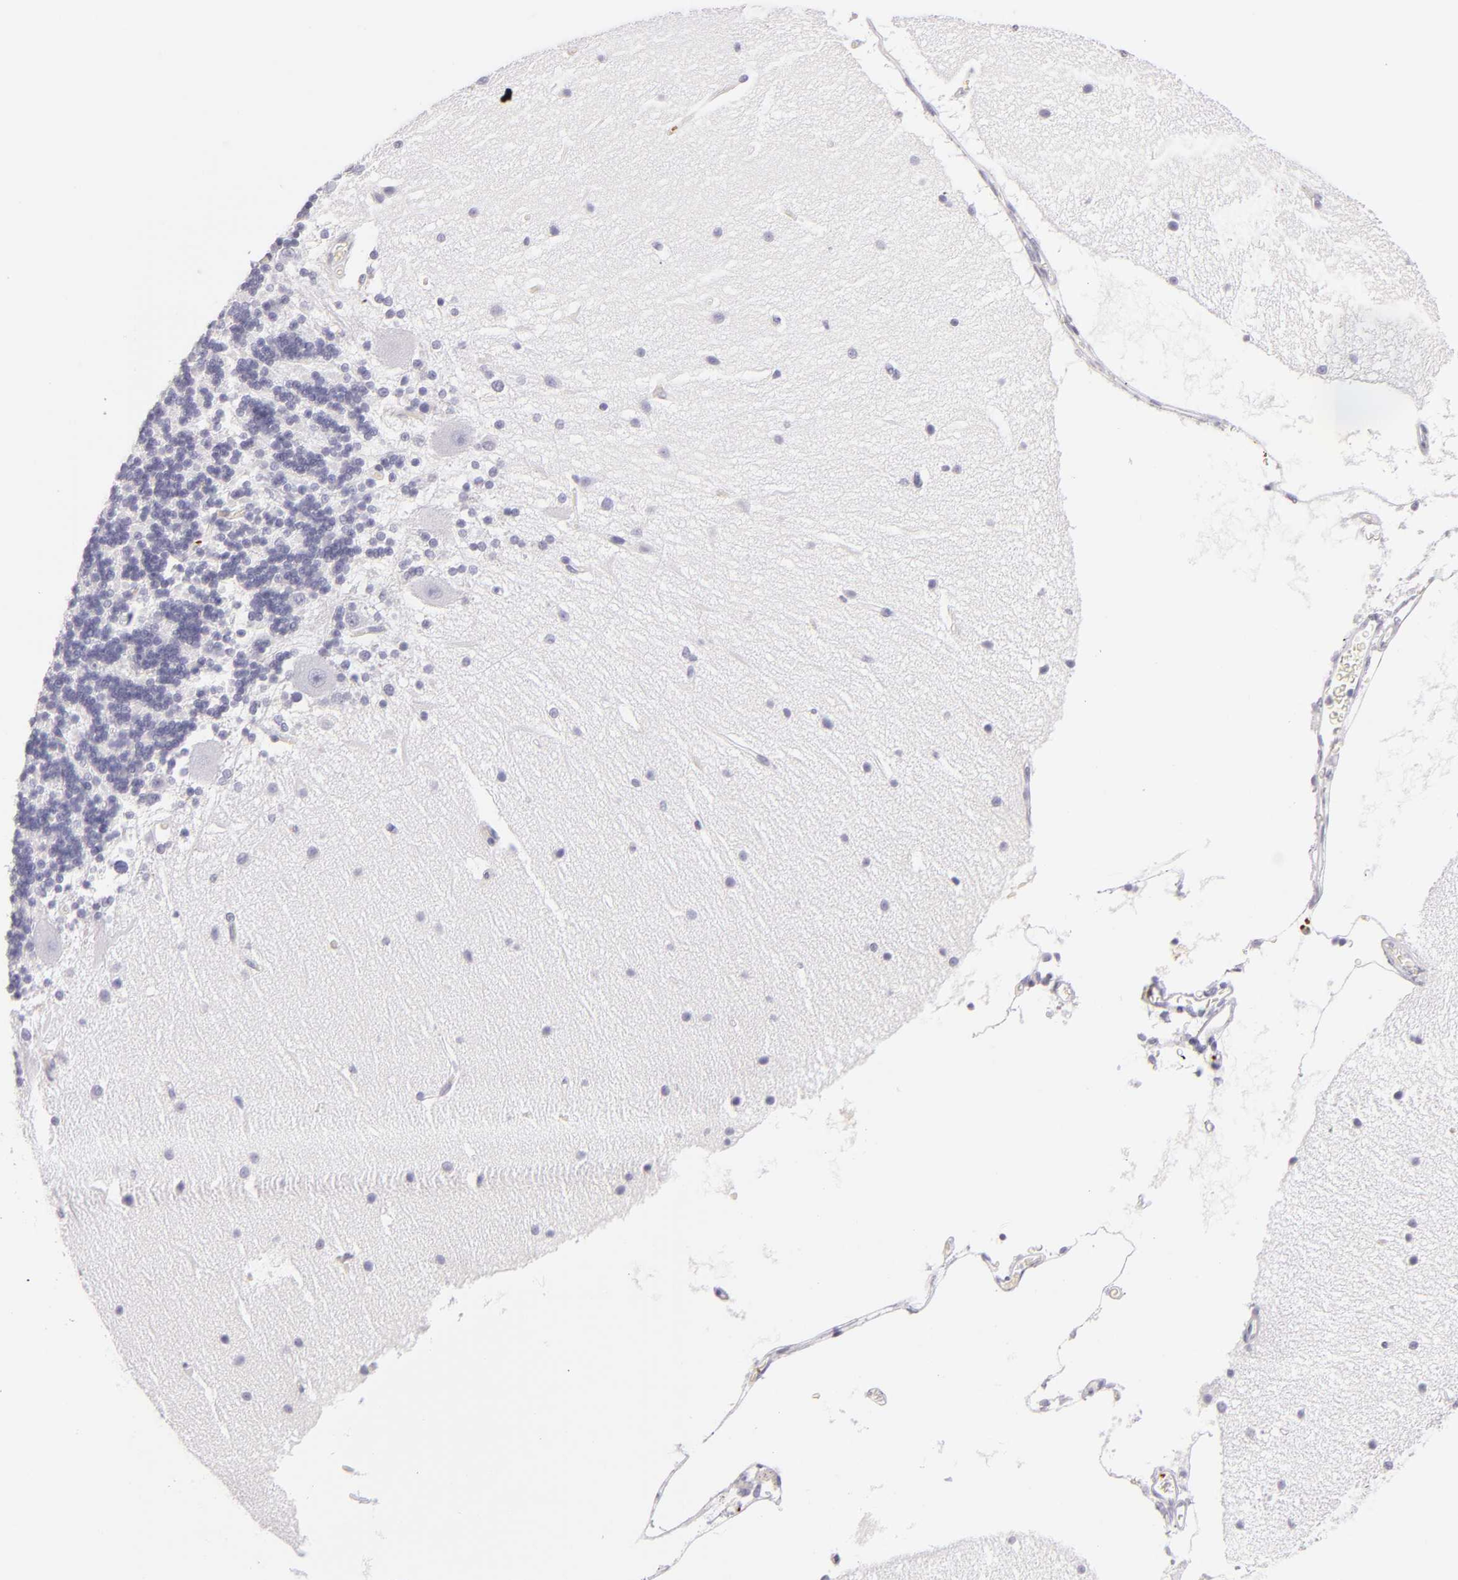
{"staining": {"intensity": "negative", "quantity": "none", "location": "none"}, "tissue": "cerebellum", "cell_type": "Cells in granular layer", "image_type": "normal", "snomed": [{"axis": "morphology", "description": "Normal tissue, NOS"}, {"axis": "topography", "description": "Cerebellum"}], "caption": "This is an IHC image of normal cerebellum. There is no expression in cells in granular layer.", "gene": "GP1BA", "patient": {"sex": "female", "age": 54}}